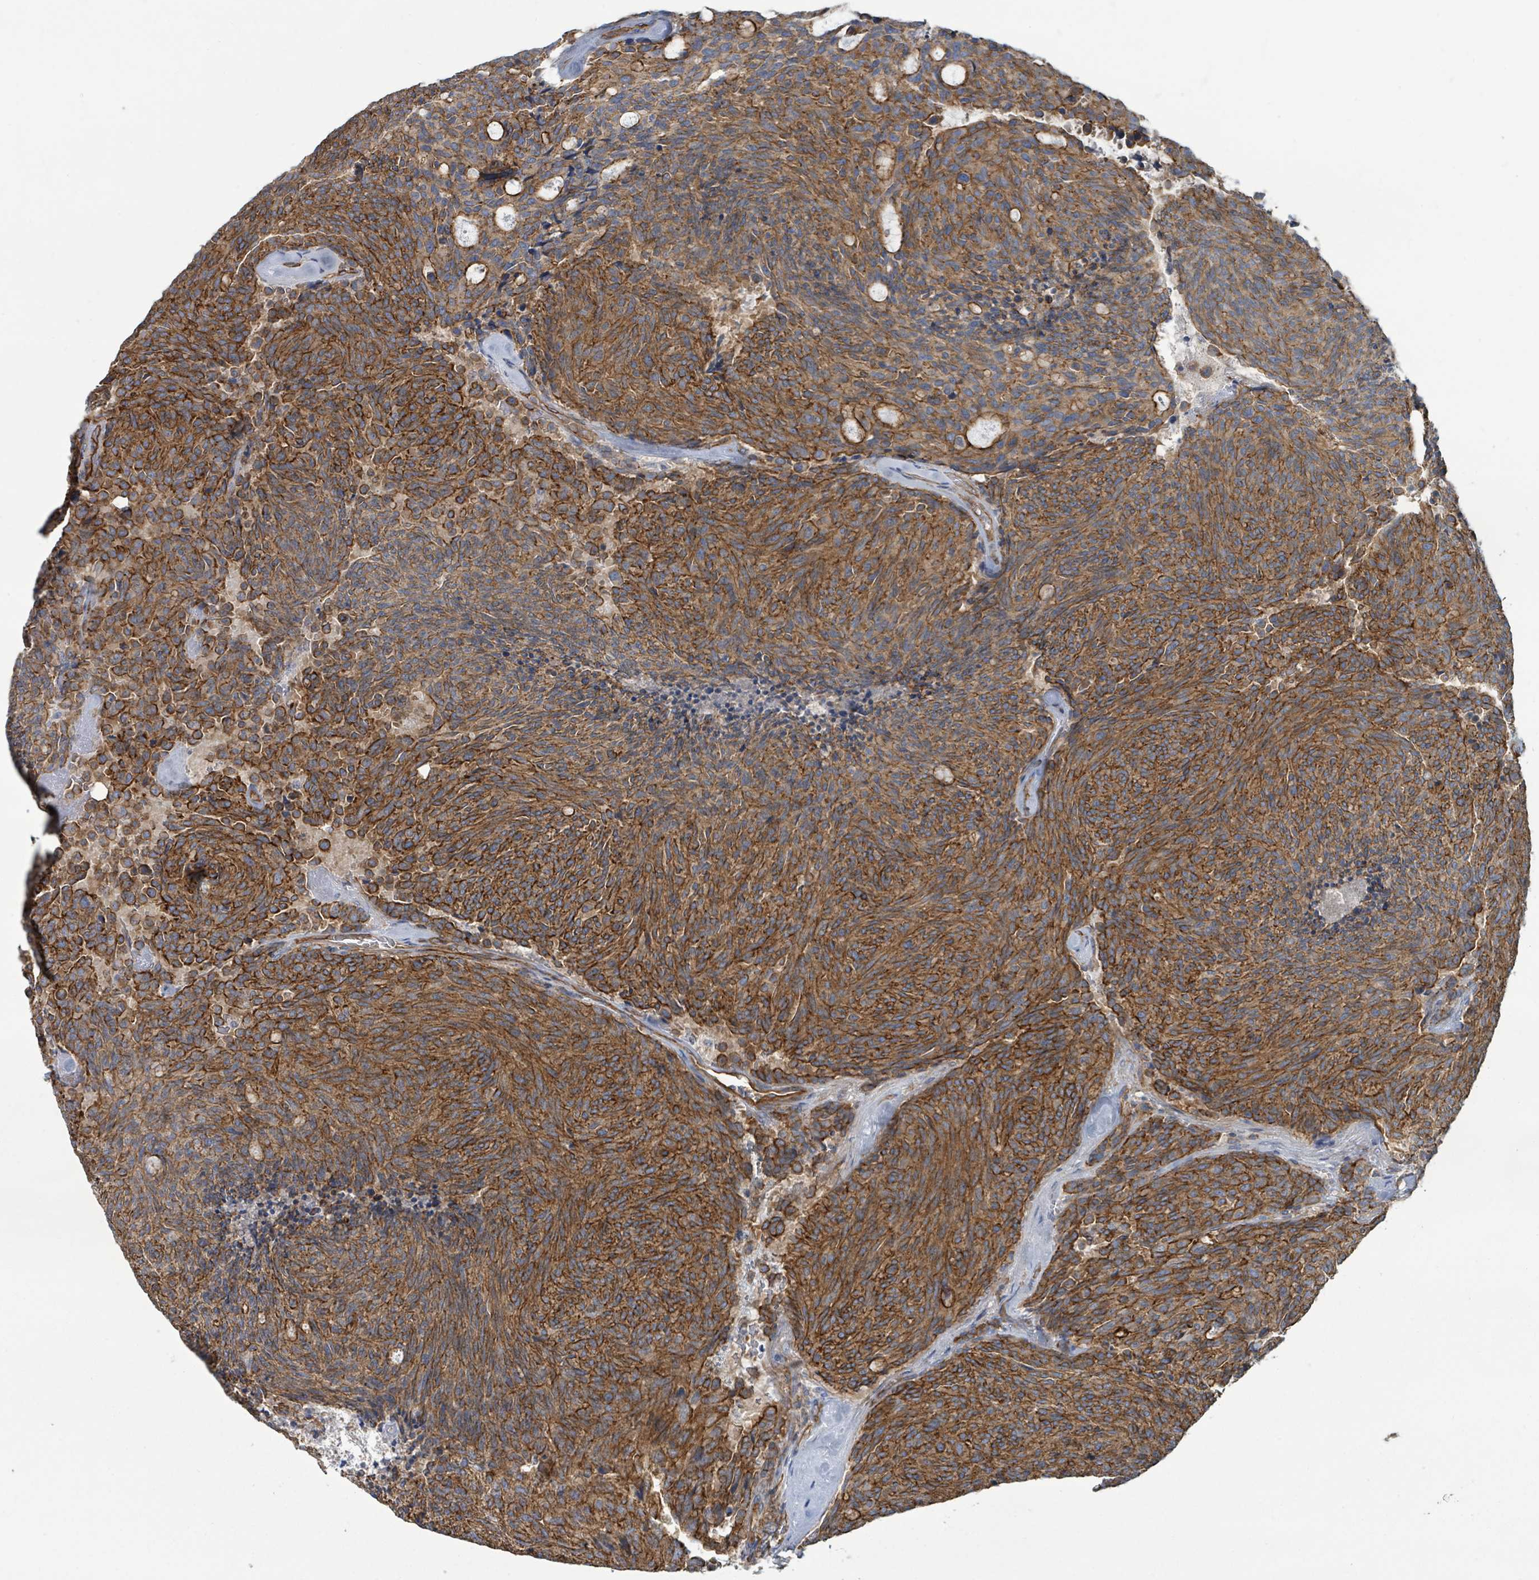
{"staining": {"intensity": "strong", "quantity": ">75%", "location": "cytoplasmic/membranous"}, "tissue": "carcinoid", "cell_type": "Tumor cells", "image_type": "cancer", "snomed": [{"axis": "morphology", "description": "Carcinoid, malignant, NOS"}, {"axis": "topography", "description": "Pancreas"}], "caption": "Brown immunohistochemical staining in carcinoid exhibits strong cytoplasmic/membranous expression in approximately >75% of tumor cells.", "gene": "LDOC1", "patient": {"sex": "female", "age": 54}}